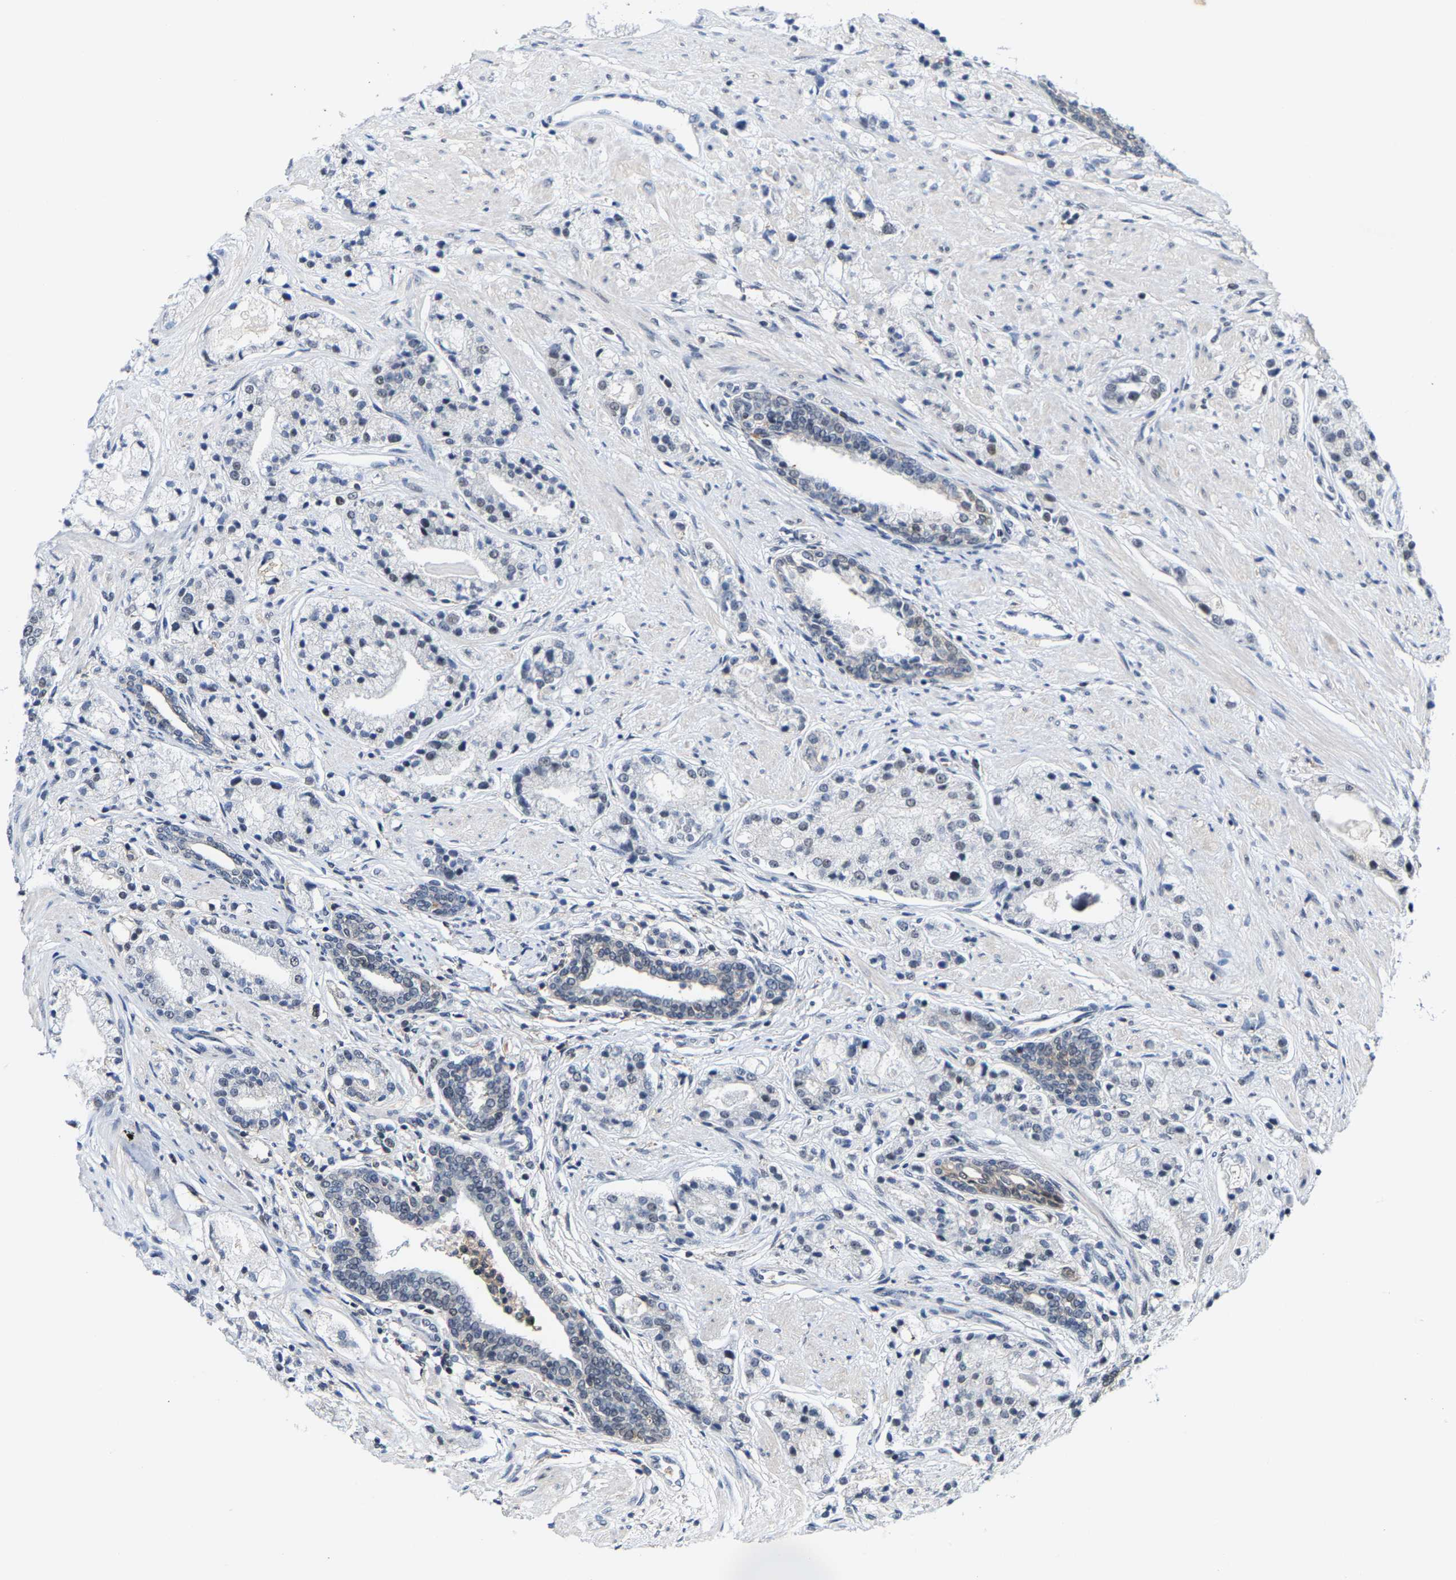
{"staining": {"intensity": "negative", "quantity": "none", "location": "none"}, "tissue": "prostate cancer", "cell_type": "Tumor cells", "image_type": "cancer", "snomed": [{"axis": "morphology", "description": "Adenocarcinoma, High grade"}, {"axis": "topography", "description": "Prostate"}], "caption": "Immunohistochemical staining of human prostate cancer shows no significant staining in tumor cells.", "gene": "FGD3", "patient": {"sex": "male", "age": 50}}